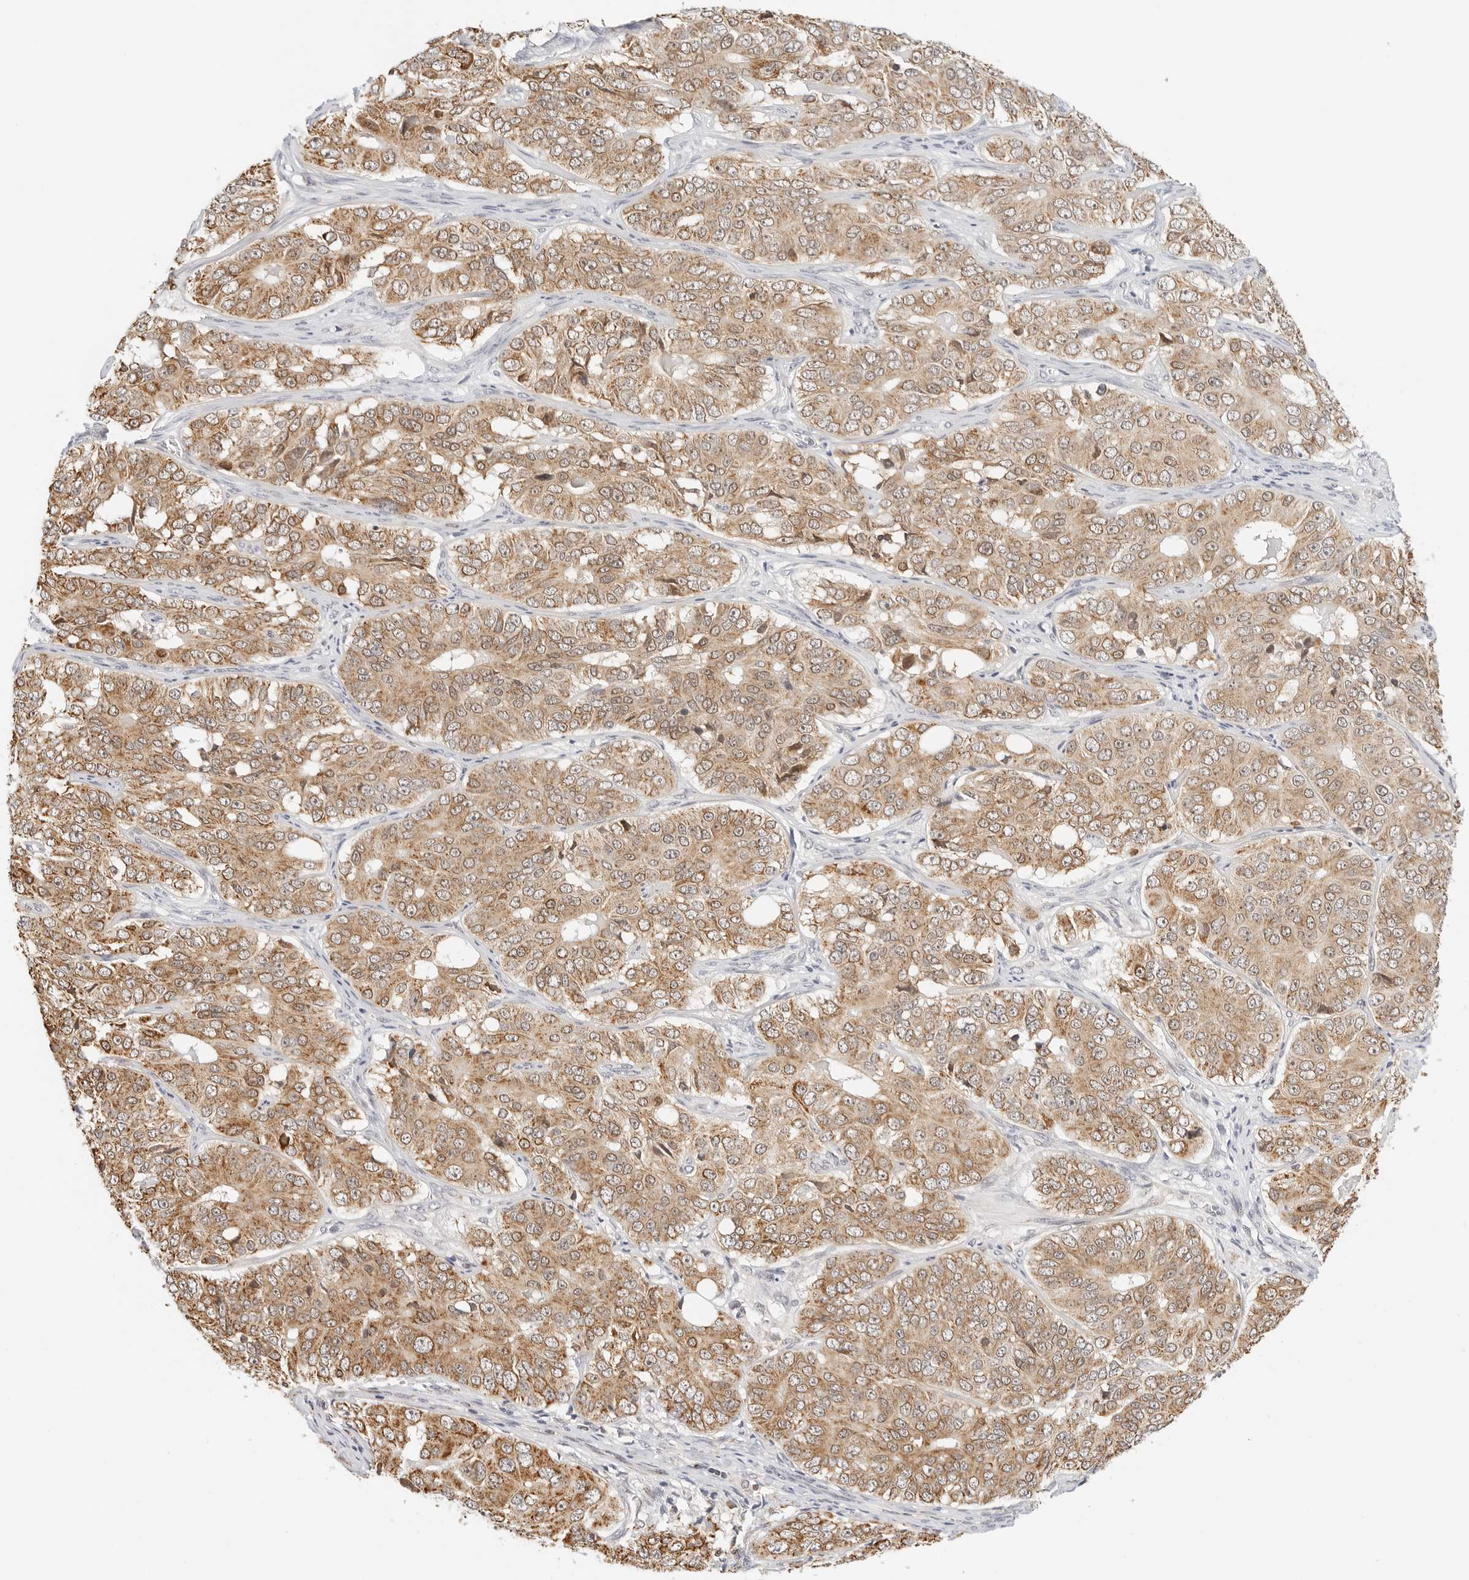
{"staining": {"intensity": "moderate", "quantity": ">75%", "location": "cytoplasmic/membranous"}, "tissue": "ovarian cancer", "cell_type": "Tumor cells", "image_type": "cancer", "snomed": [{"axis": "morphology", "description": "Carcinoma, endometroid"}, {"axis": "topography", "description": "Ovary"}], "caption": "A high-resolution micrograph shows immunohistochemistry staining of endometroid carcinoma (ovarian), which exhibits moderate cytoplasmic/membranous staining in about >75% of tumor cells. (Stains: DAB (3,3'-diaminobenzidine) in brown, nuclei in blue, Microscopy: brightfield microscopy at high magnification).", "gene": "ATL1", "patient": {"sex": "female", "age": 51}}